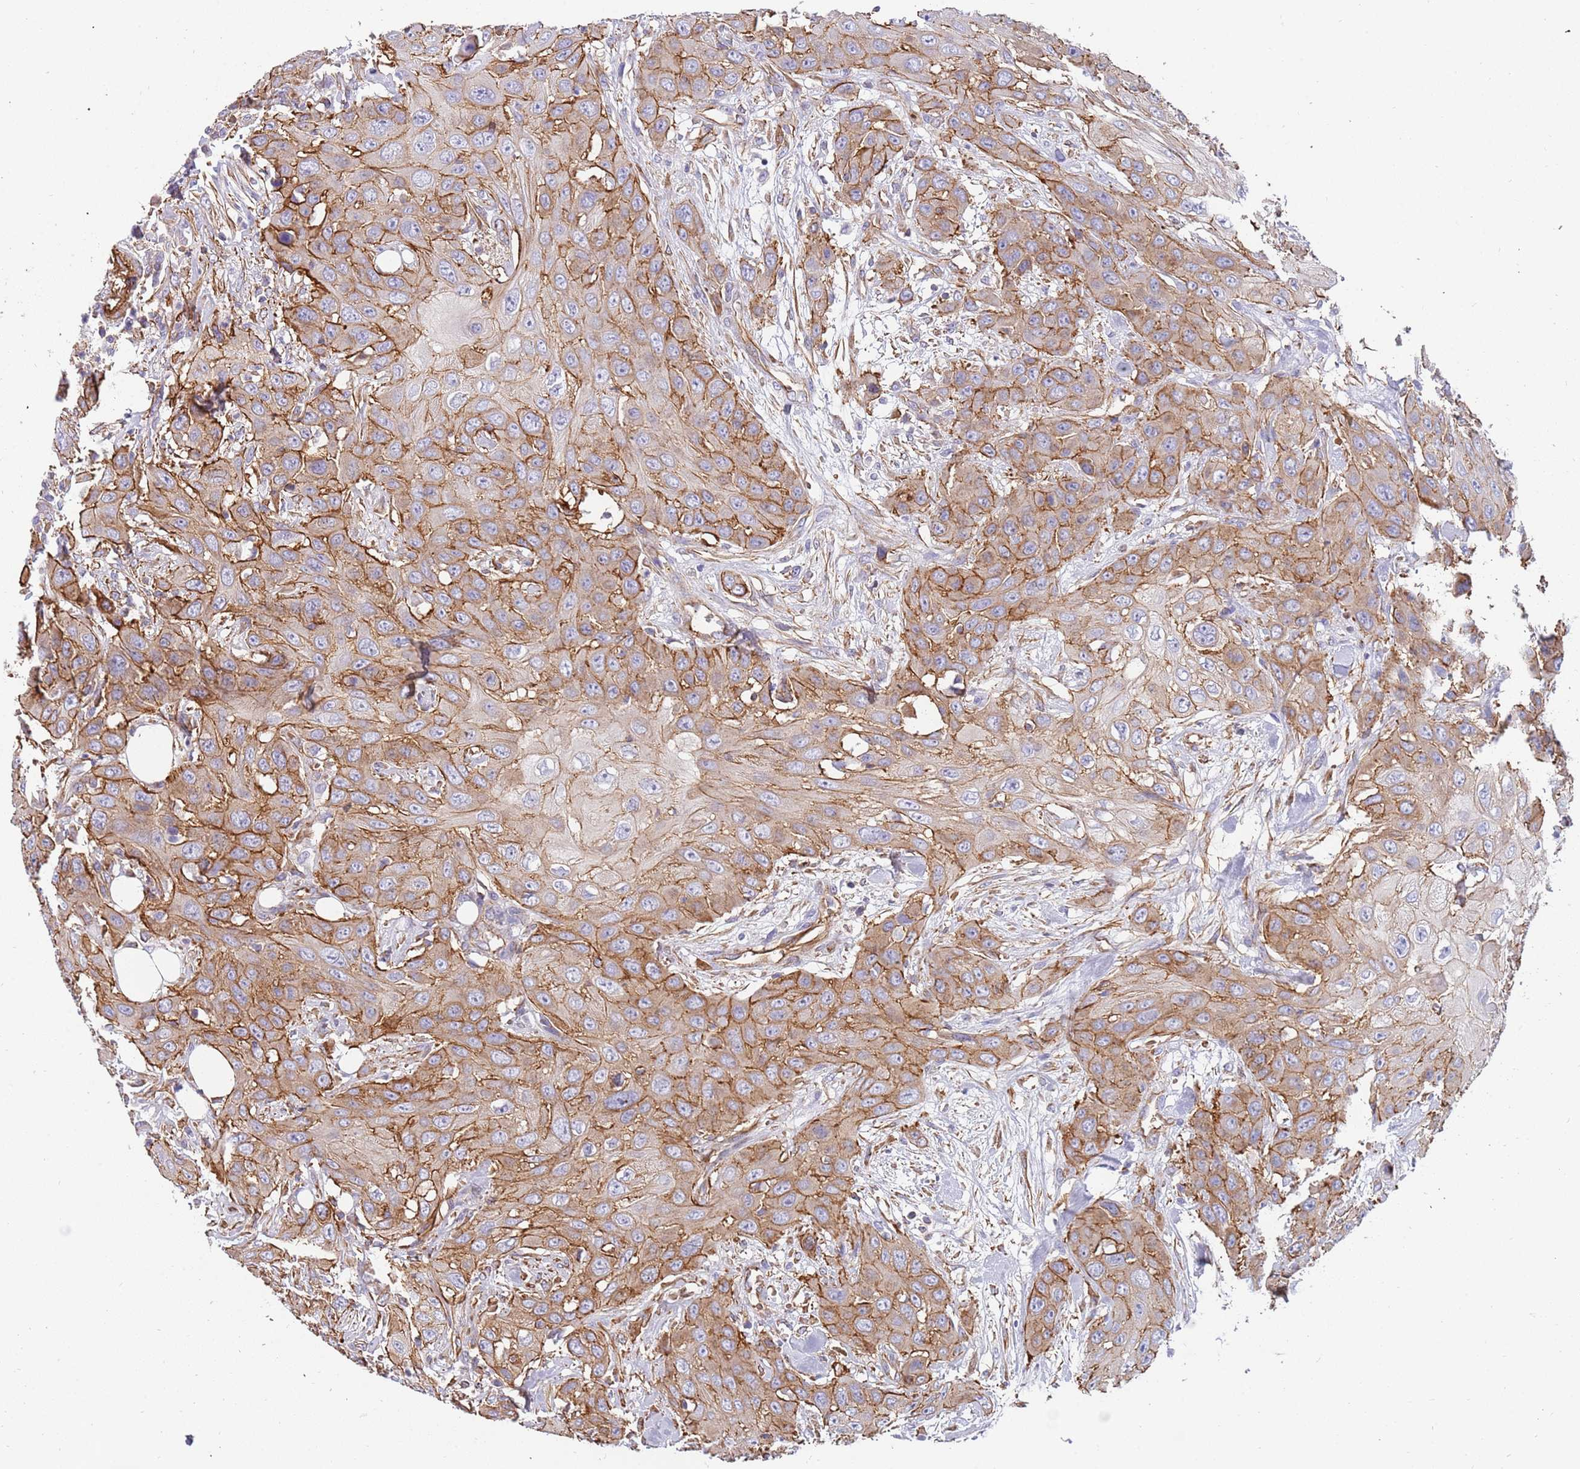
{"staining": {"intensity": "moderate", "quantity": ">75%", "location": "cytoplasmic/membranous"}, "tissue": "head and neck cancer", "cell_type": "Tumor cells", "image_type": "cancer", "snomed": [{"axis": "morphology", "description": "Squamous cell carcinoma, NOS"}, {"axis": "topography", "description": "Head-Neck"}], "caption": "DAB (3,3'-diaminobenzidine) immunohistochemical staining of human head and neck cancer exhibits moderate cytoplasmic/membranous protein expression in approximately >75% of tumor cells.", "gene": "GFRAL", "patient": {"sex": "male", "age": 81}}